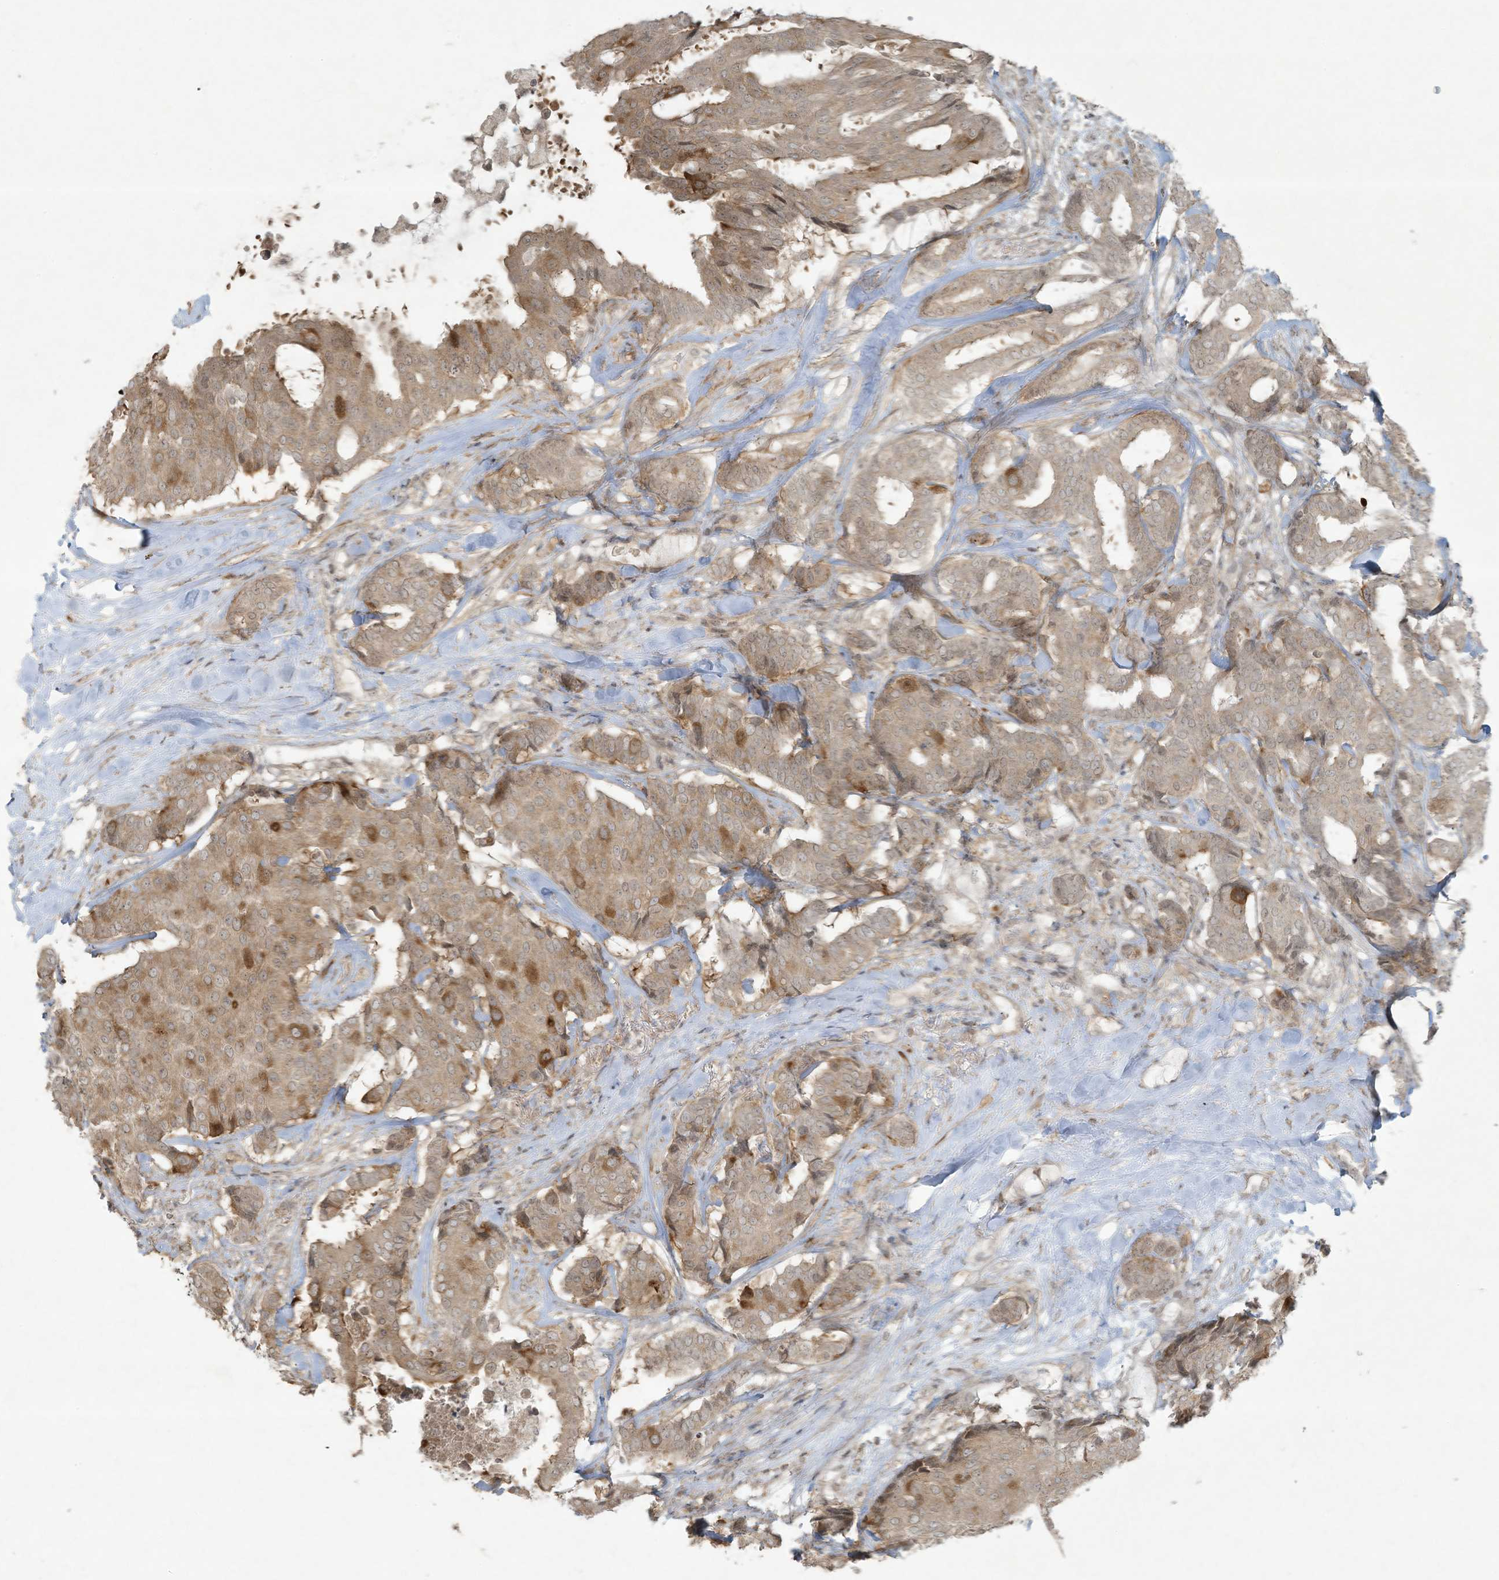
{"staining": {"intensity": "moderate", "quantity": "25%-75%", "location": "cytoplasmic/membranous,nuclear"}, "tissue": "breast cancer", "cell_type": "Tumor cells", "image_type": "cancer", "snomed": [{"axis": "morphology", "description": "Duct carcinoma"}, {"axis": "topography", "description": "Breast"}], "caption": "There is medium levels of moderate cytoplasmic/membranous and nuclear staining in tumor cells of breast intraductal carcinoma, as demonstrated by immunohistochemical staining (brown color).", "gene": "ZNF263", "patient": {"sex": "female", "age": 75}}